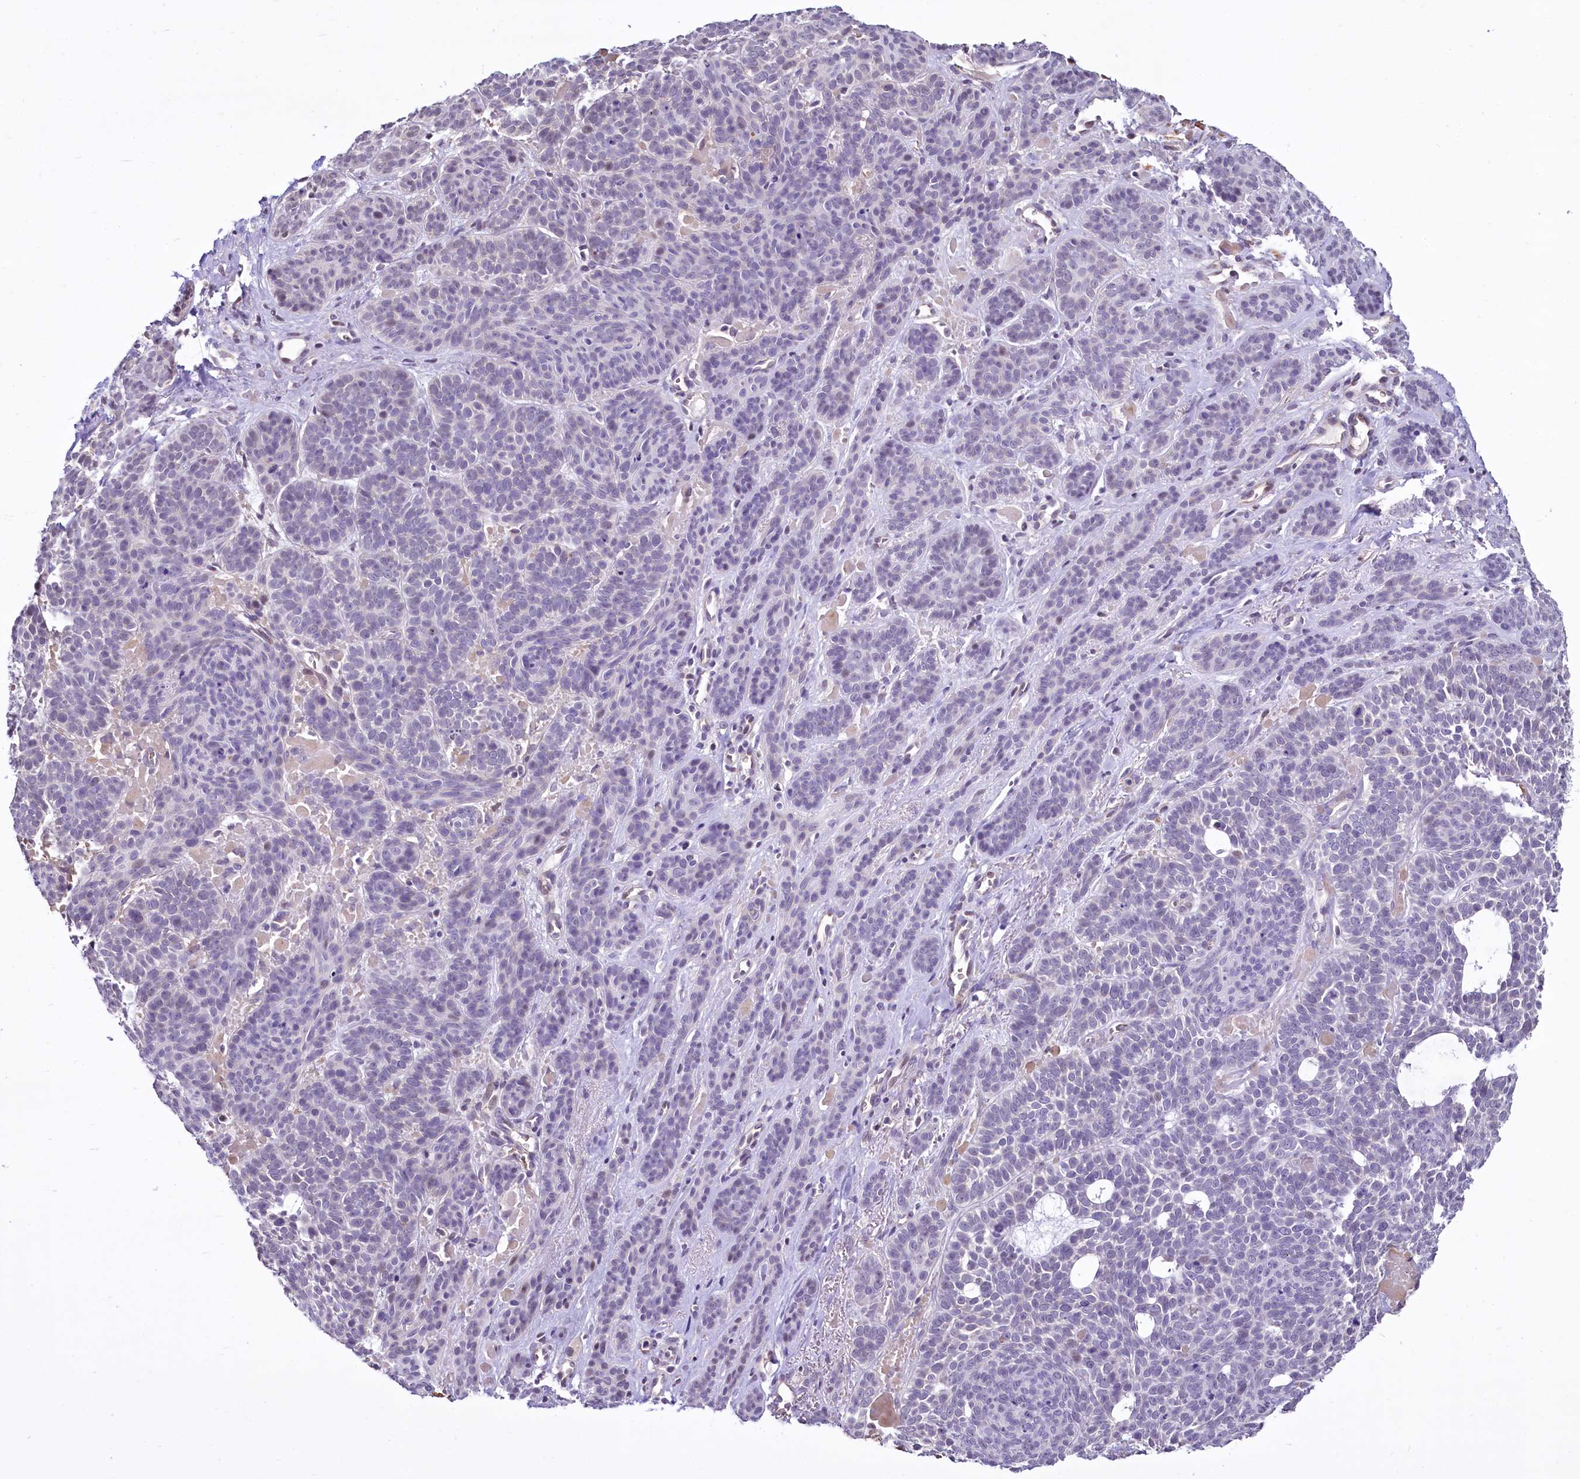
{"staining": {"intensity": "negative", "quantity": "none", "location": "none"}, "tissue": "skin cancer", "cell_type": "Tumor cells", "image_type": "cancer", "snomed": [{"axis": "morphology", "description": "Basal cell carcinoma"}, {"axis": "topography", "description": "Skin"}], "caption": "Skin basal cell carcinoma was stained to show a protein in brown. There is no significant positivity in tumor cells.", "gene": "BANK1", "patient": {"sex": "male", "age": 85}}